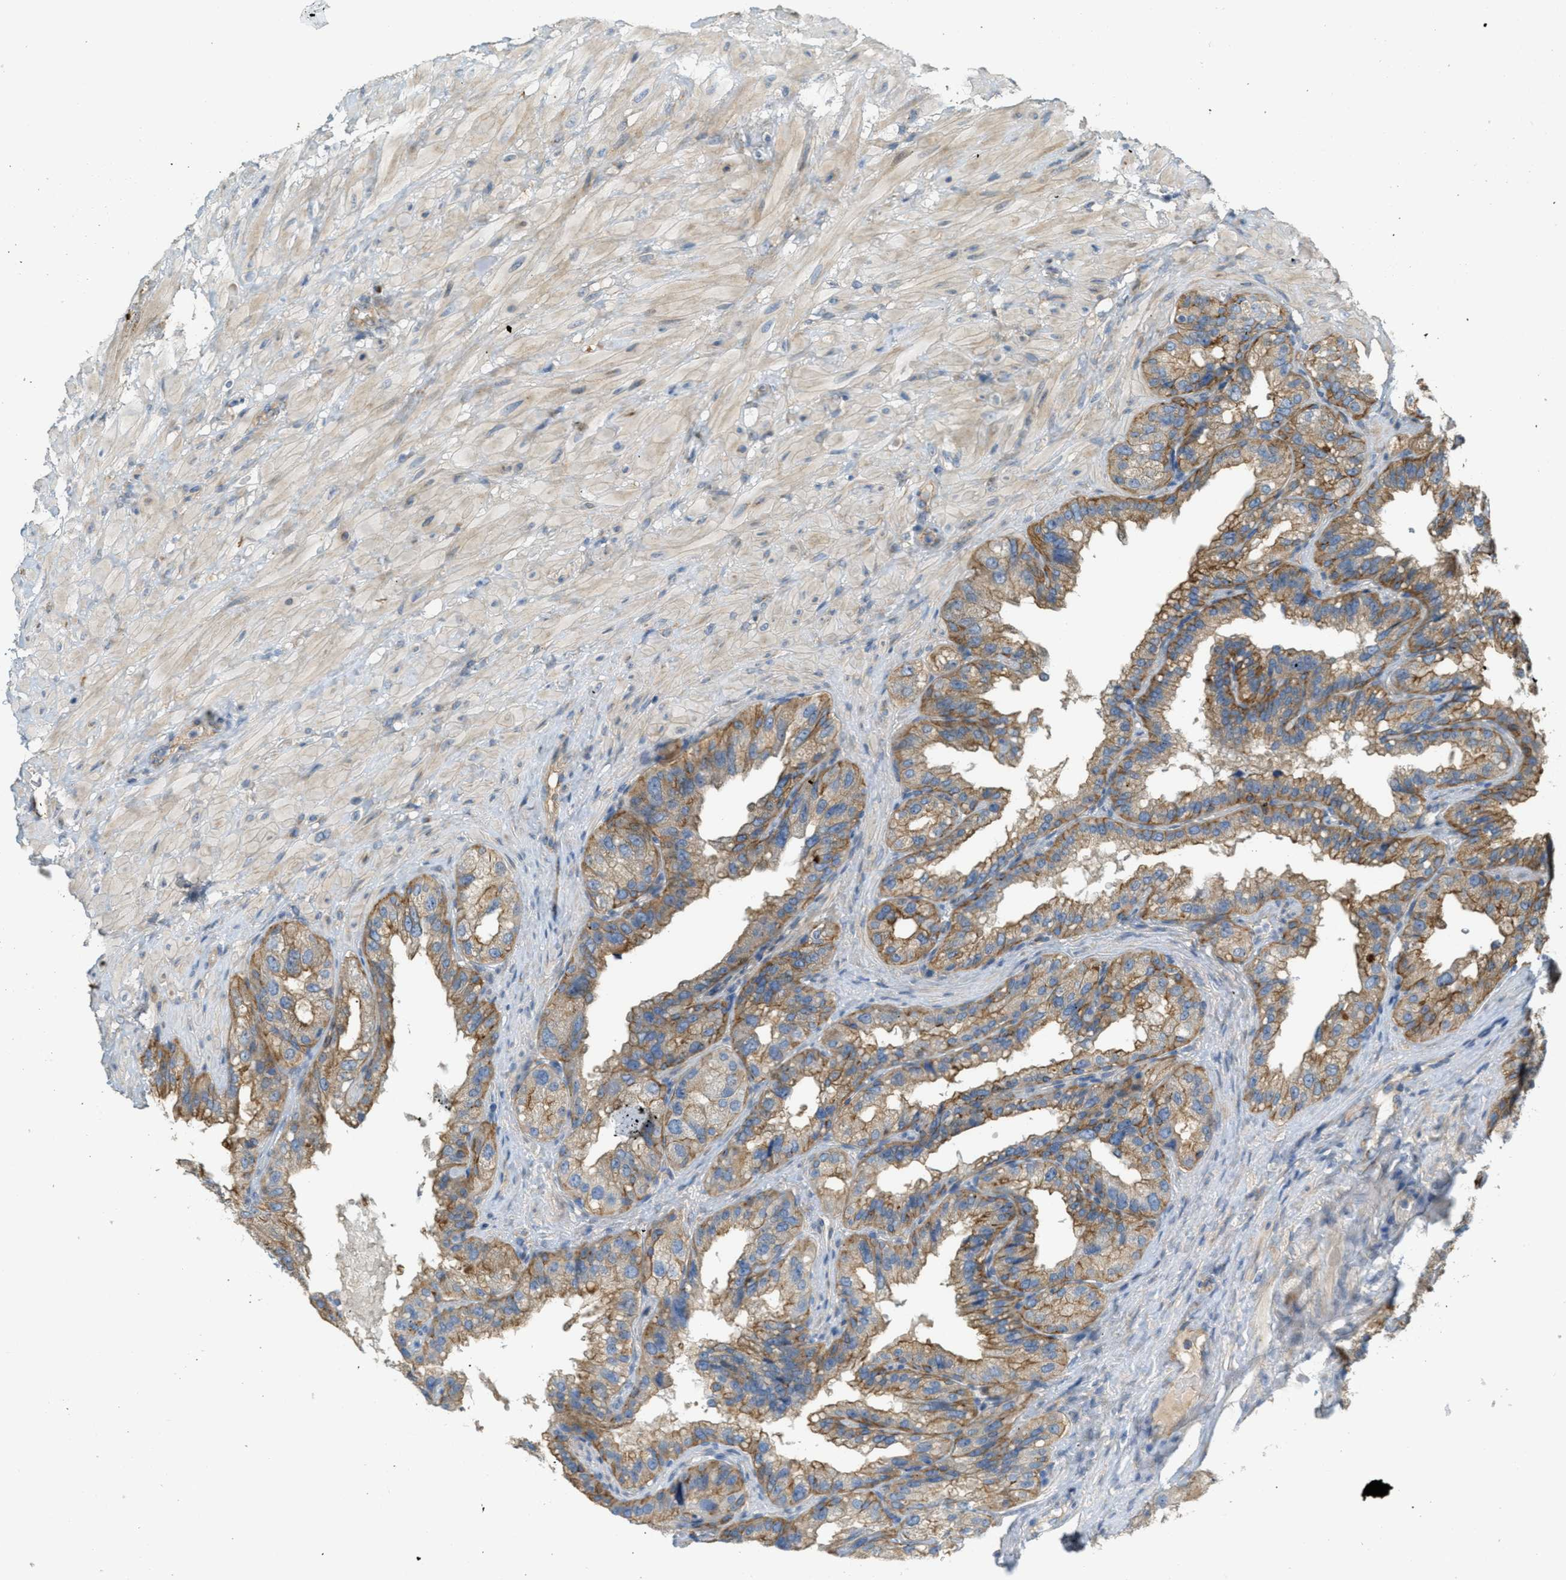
{"staining": {"intensity": "moderate", "quantity": "25%-75%", "location": "cytoplasmic/membranous"}, "tissue": "seminal vesicle", "cell_type": "Glandular cells", "image_type": "normal", "snomed": [{"axis": "morphology", "description": "Normal tissue, NOS"}, {"axis": "topography", "description": "Seminal veicle"}], "caption": "This is a photomicrograph of immunohistochemistry staining of benign seminal vesicle, which shows moderate expression in the cytoplasmic/membranous of glandular cells.", "gene": "ADCY5", "patient": {"sex": "male", "age": 68}}